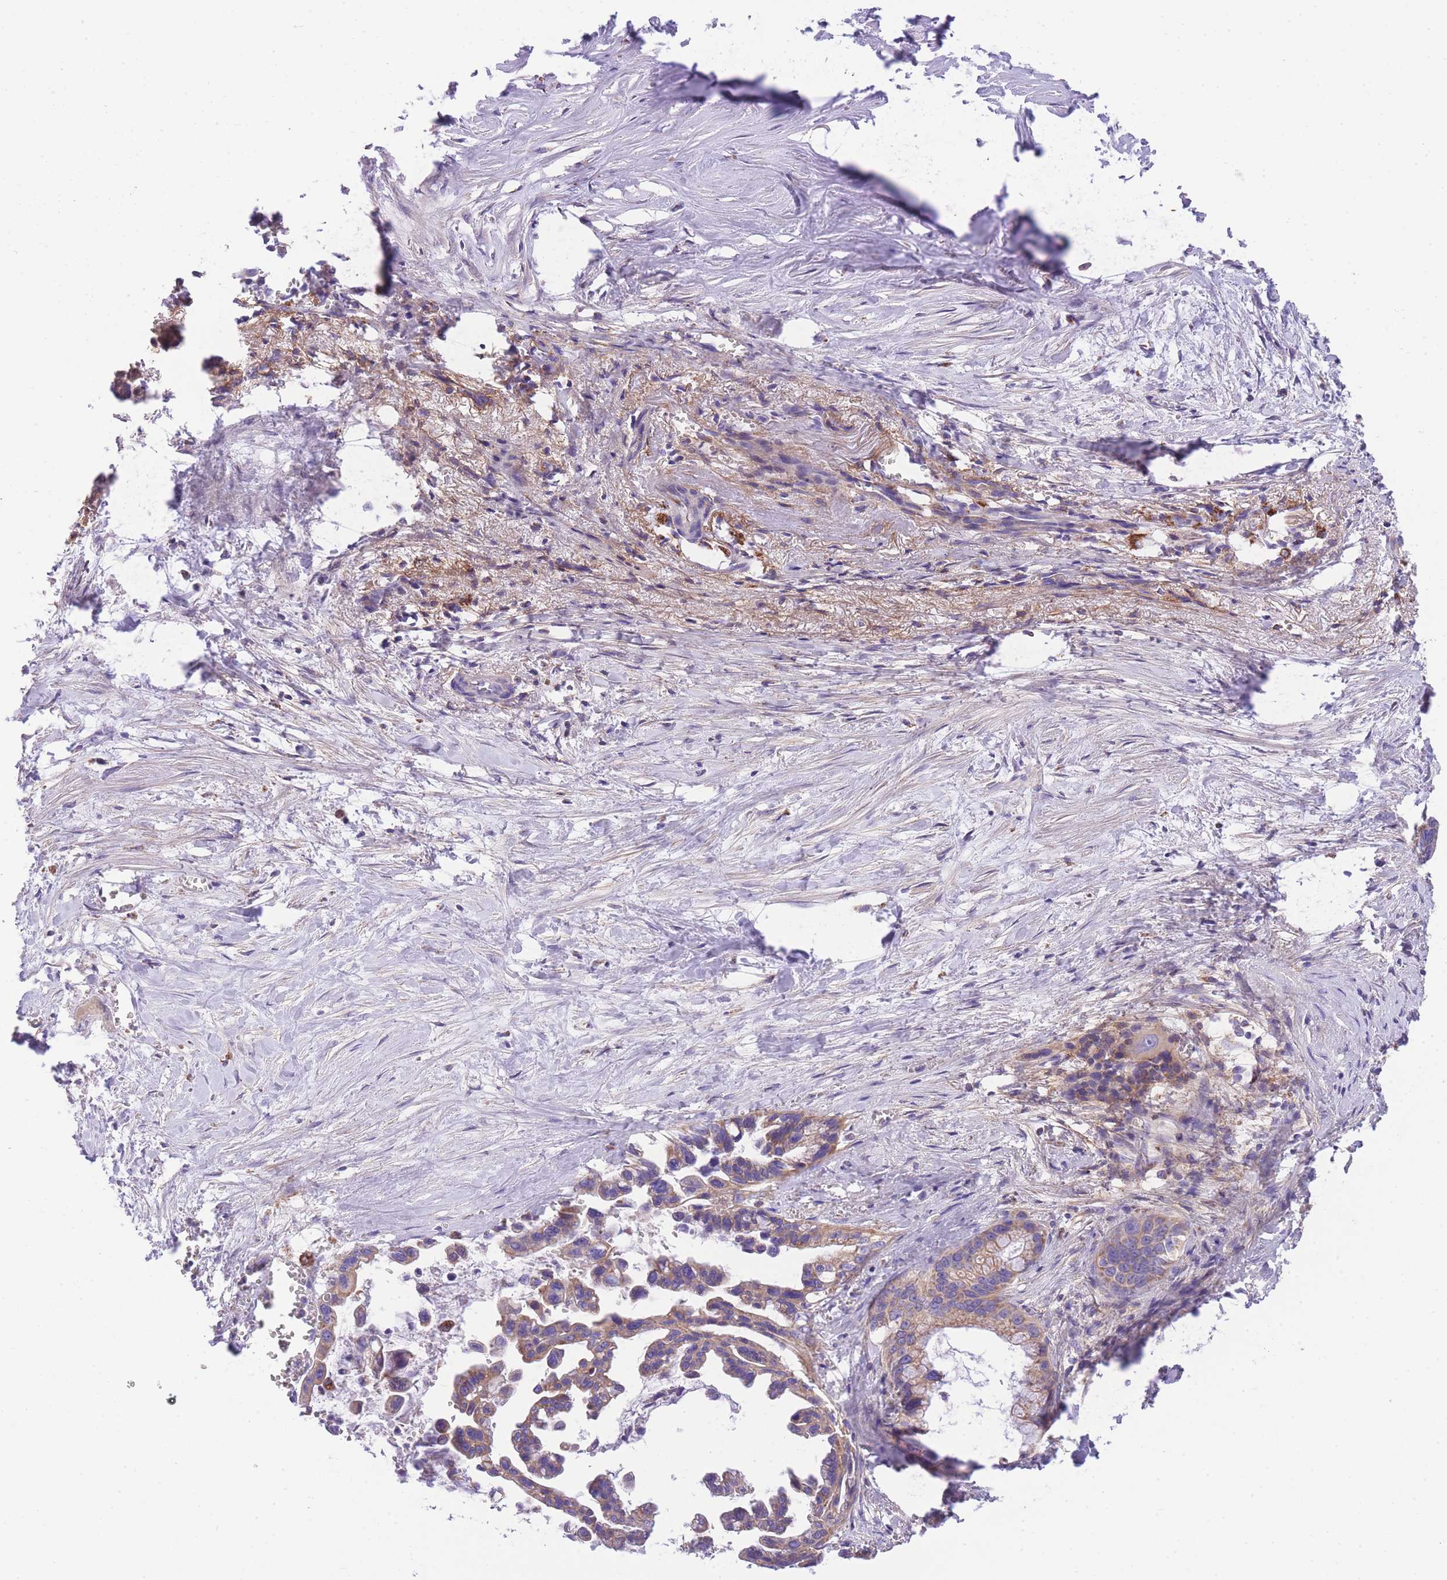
{"staining": {"intensity": "moderate", "quantity": ">75%", "location": "cytoplasmic/membranous"}, "tissue": "pancreatic cancer", "cell_type": "Tumor cells", "image_type": "cancer", "snomed": [{"axis": "morphology", "description": "Adenocarcinoma, NOS"}, {"axis": "topography", "description": "Pancreas"}], "caption": "Human pancreatic cancer stained for a protein (brown) shows moderate cytoplasmic/membranous positive expression in approximately >75% of tumor cells.", "gene": "ST3GAL3", "patient": {"sex": "male", "age": 61}}